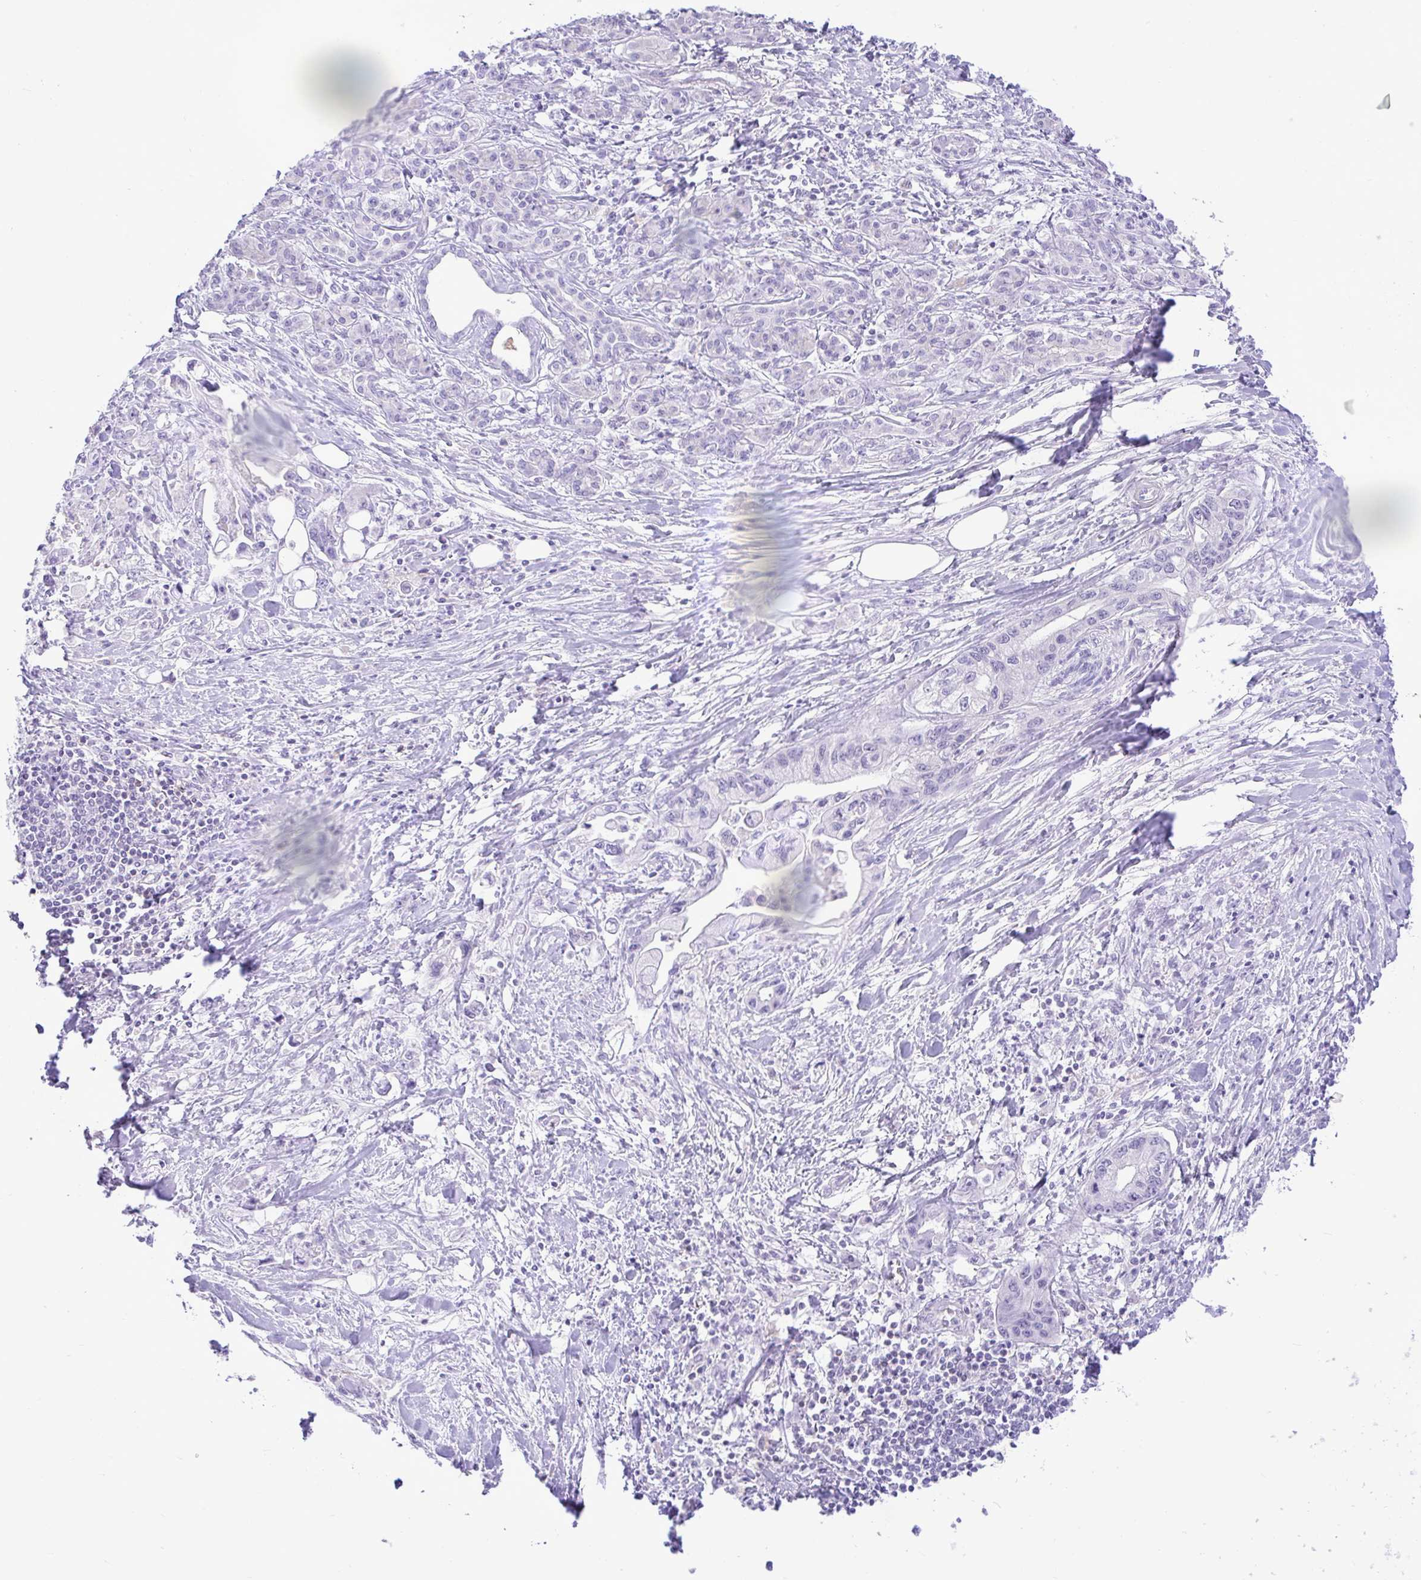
{"staining": {"intensity": "negative", "quantity": "none", "location": "none"}, "tissue": "pancreatic cancer", "cell_type": "Tumor cells", "image_type": "cancer", "snomed": [{"axis": "morphology", "description": "Adenocarcinoma, NOS"}, {"axis": "topography", "description": "Pancreas"}], "caption": "The micrograph demonstrates no significant positivity in tumor cells of pancreatic cancer (adenocarcinoma). (DAB immunohistochemistry with hematoxylin counter stain).", "gene": "ZNF101", "patient": {"sex": "male", "age": 61}}